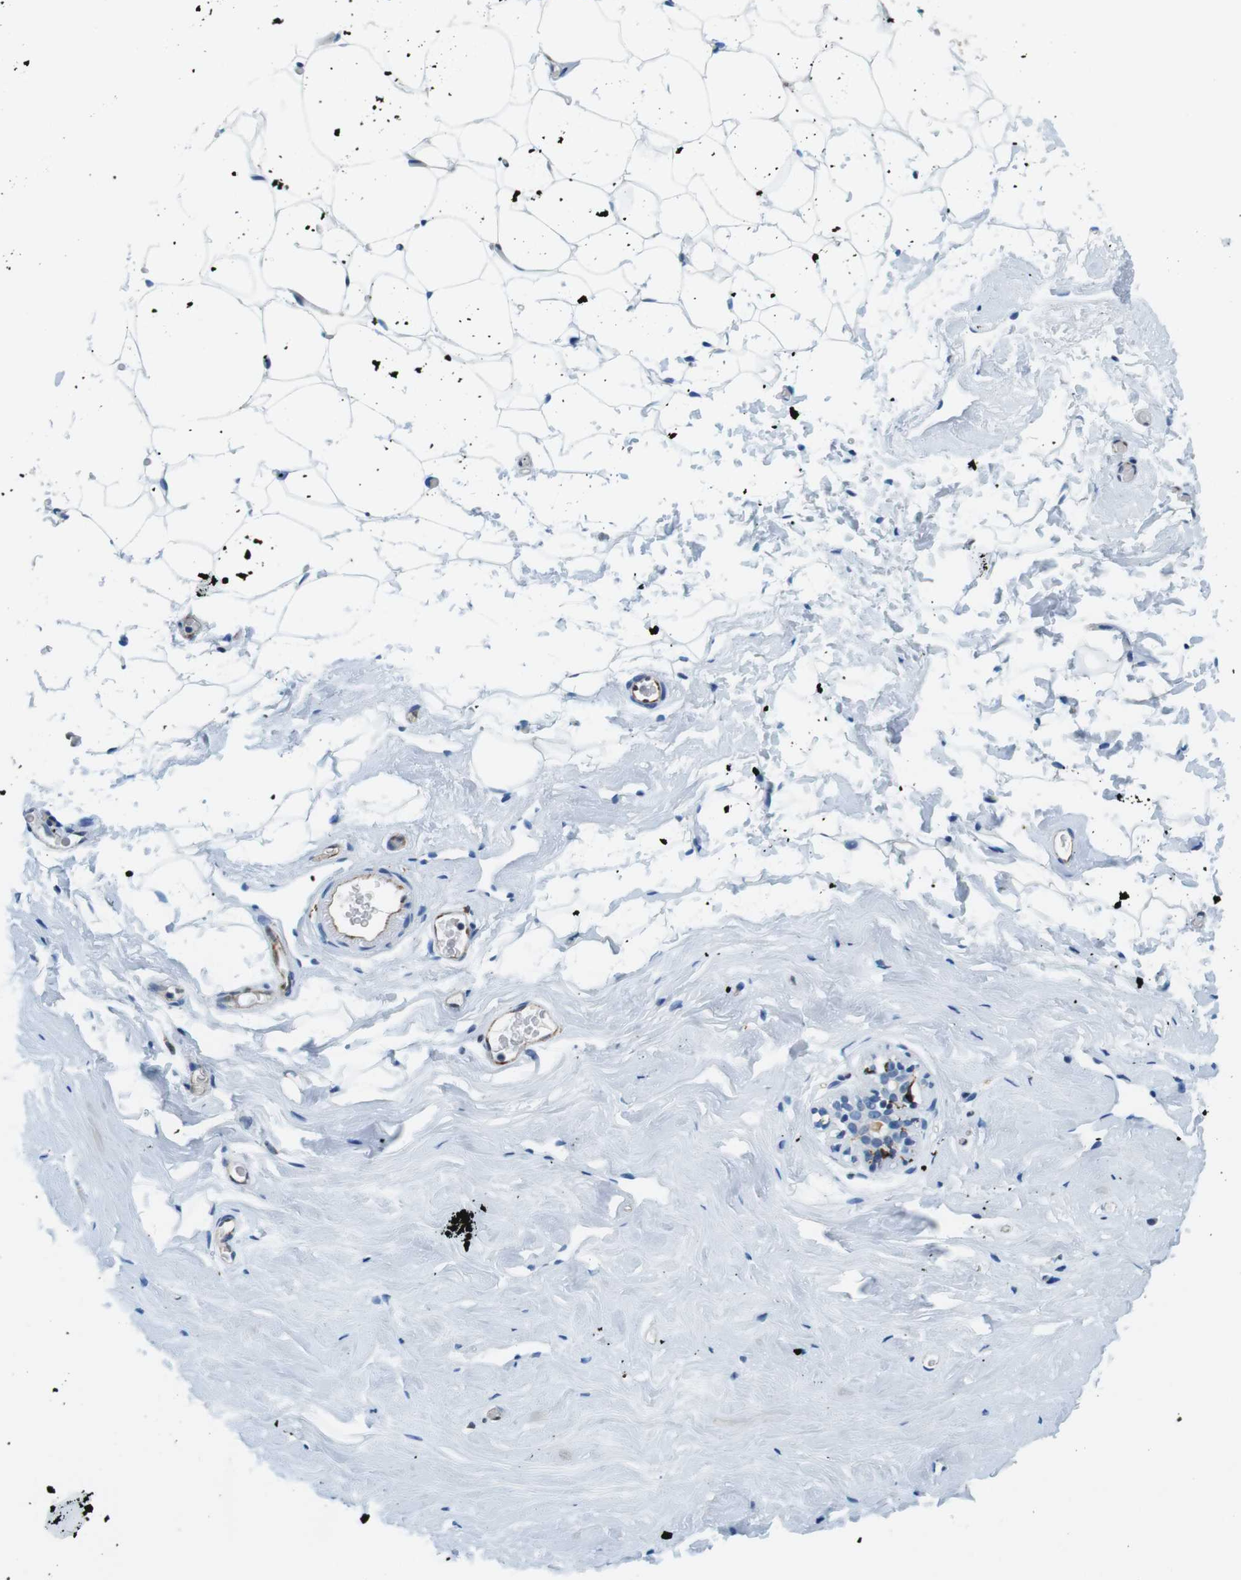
{"staining": {"intensity": "negative", "quantity": "none", "location": "none"}, "tissue": "breast", "cell_type": "Adipocytes", "image_type": "normal", "snomed": [{"axis": "morphology", "description": "Normal tissue, NOS"}, {"axis": "topography", "description": "Breast"}], "caption": "This is a histopathology image of immunohistochemistry staining of benign breast, which shows no expression in adipocytes. (Stains: DAB (3,3'-diaminobenzidine) immunohistochemistry (IHC) with hematoxylin counter stain, Microscopy: brightfield microscopy at high magnification).", "gene": "CIITA", "patient": {"sex": "female", "age": 75}}